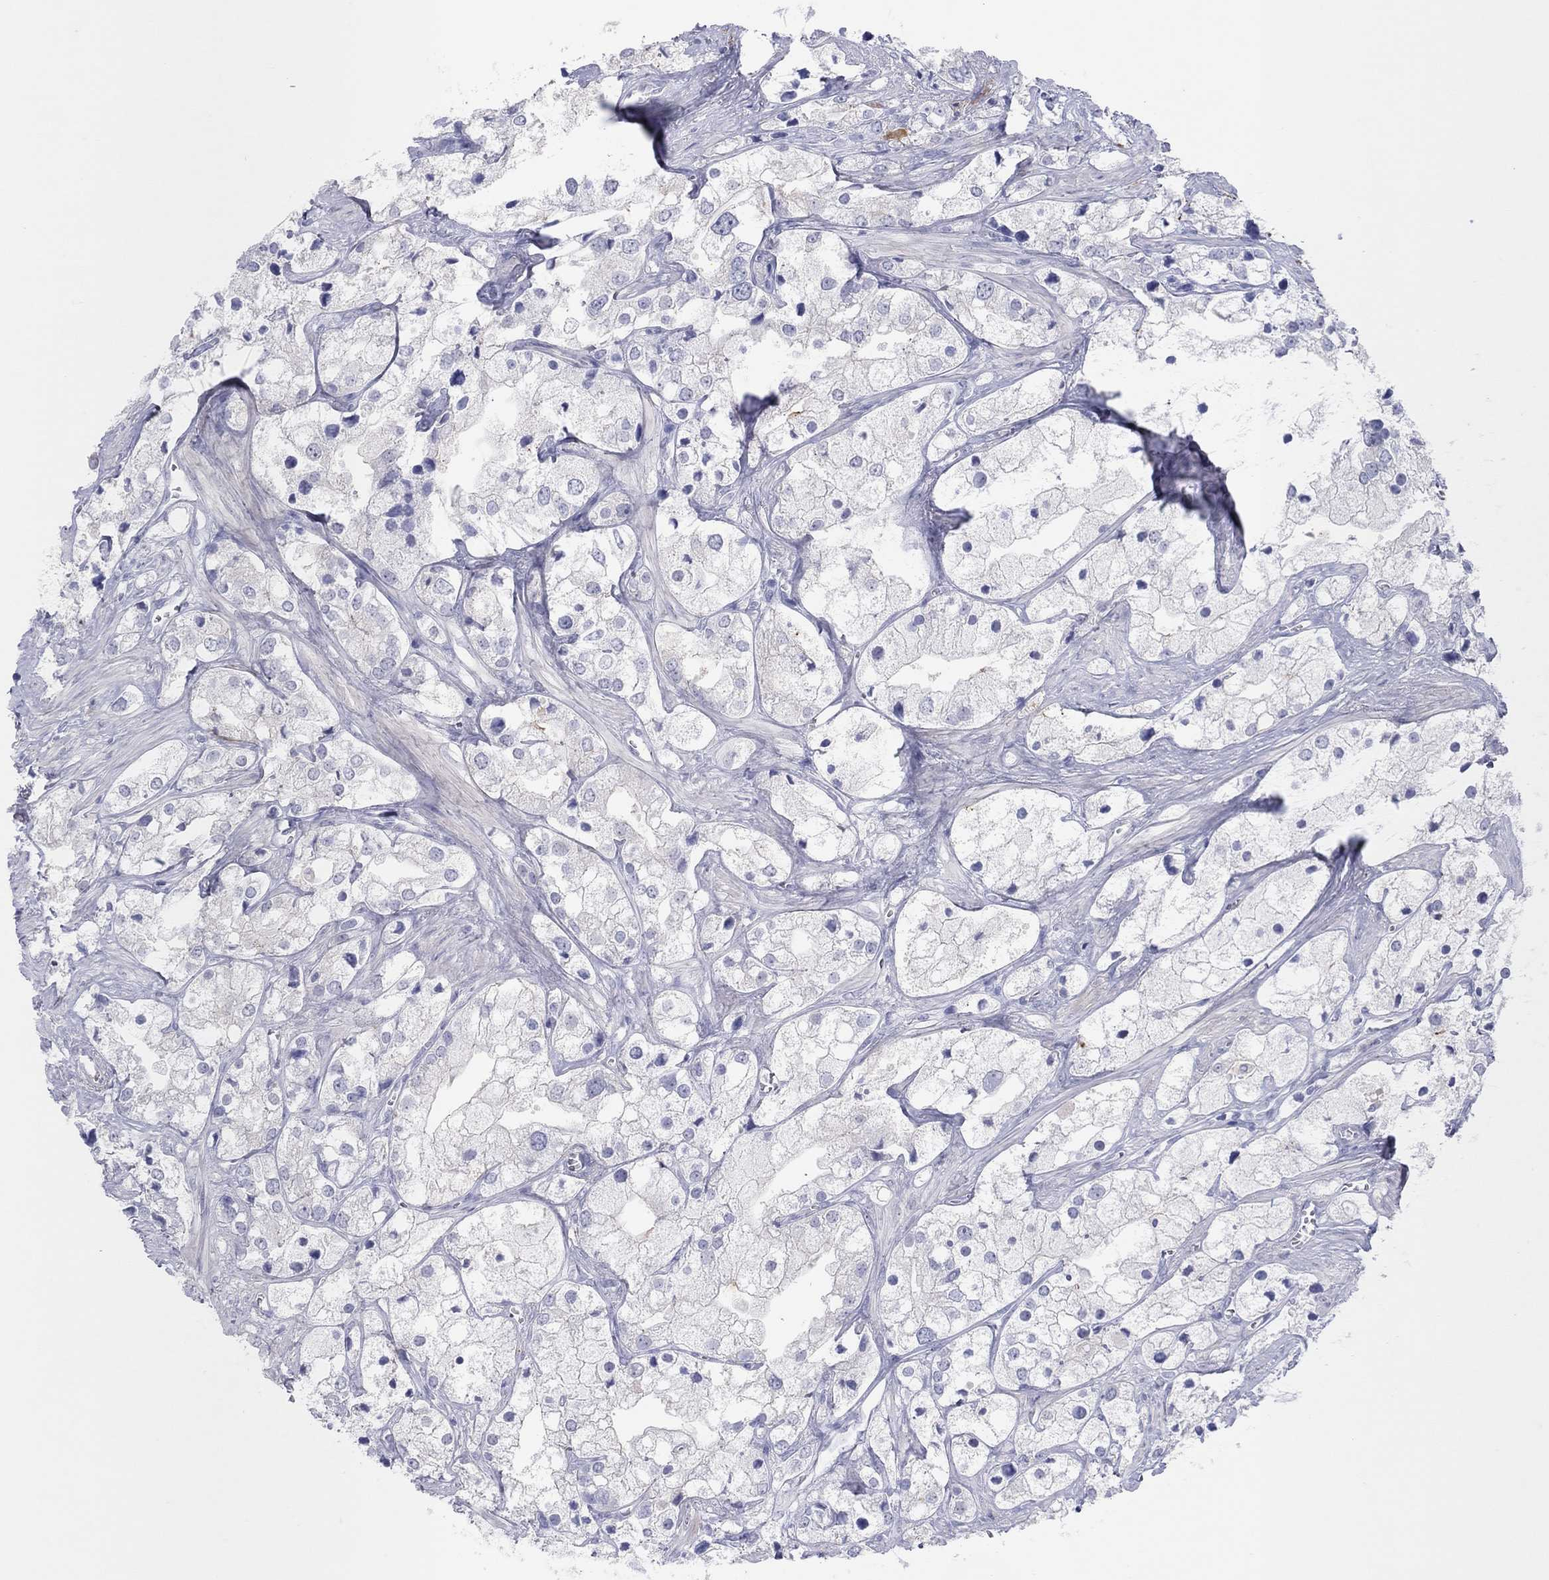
{"staining": {"intensity": "negative", "quantity": "none", "location": "none"}, "tissue": "prostate cancer", "cell_type": "Tumor cells", "image_type": "cancer", "snomed": [{"axis": "morphology", "description": "Adenocarcinoma, NOS"}, {"axis": "topography", "description": "Prostate and seminal vesicle, NOS"}, {"axis": "topography", "description": "Prostate"}], "caption": "IHC of prostate adenocarcinoma displays no staining in tumor cells. (Stains: DAB (3,3'-diaminobenzidine) immunohistochemistry with hematoxylin counter stain, Microscopy: brightfield microscopy at high magnification).", "gene": "CPNE6", "patient": {"sex": "male", "age": 79}}